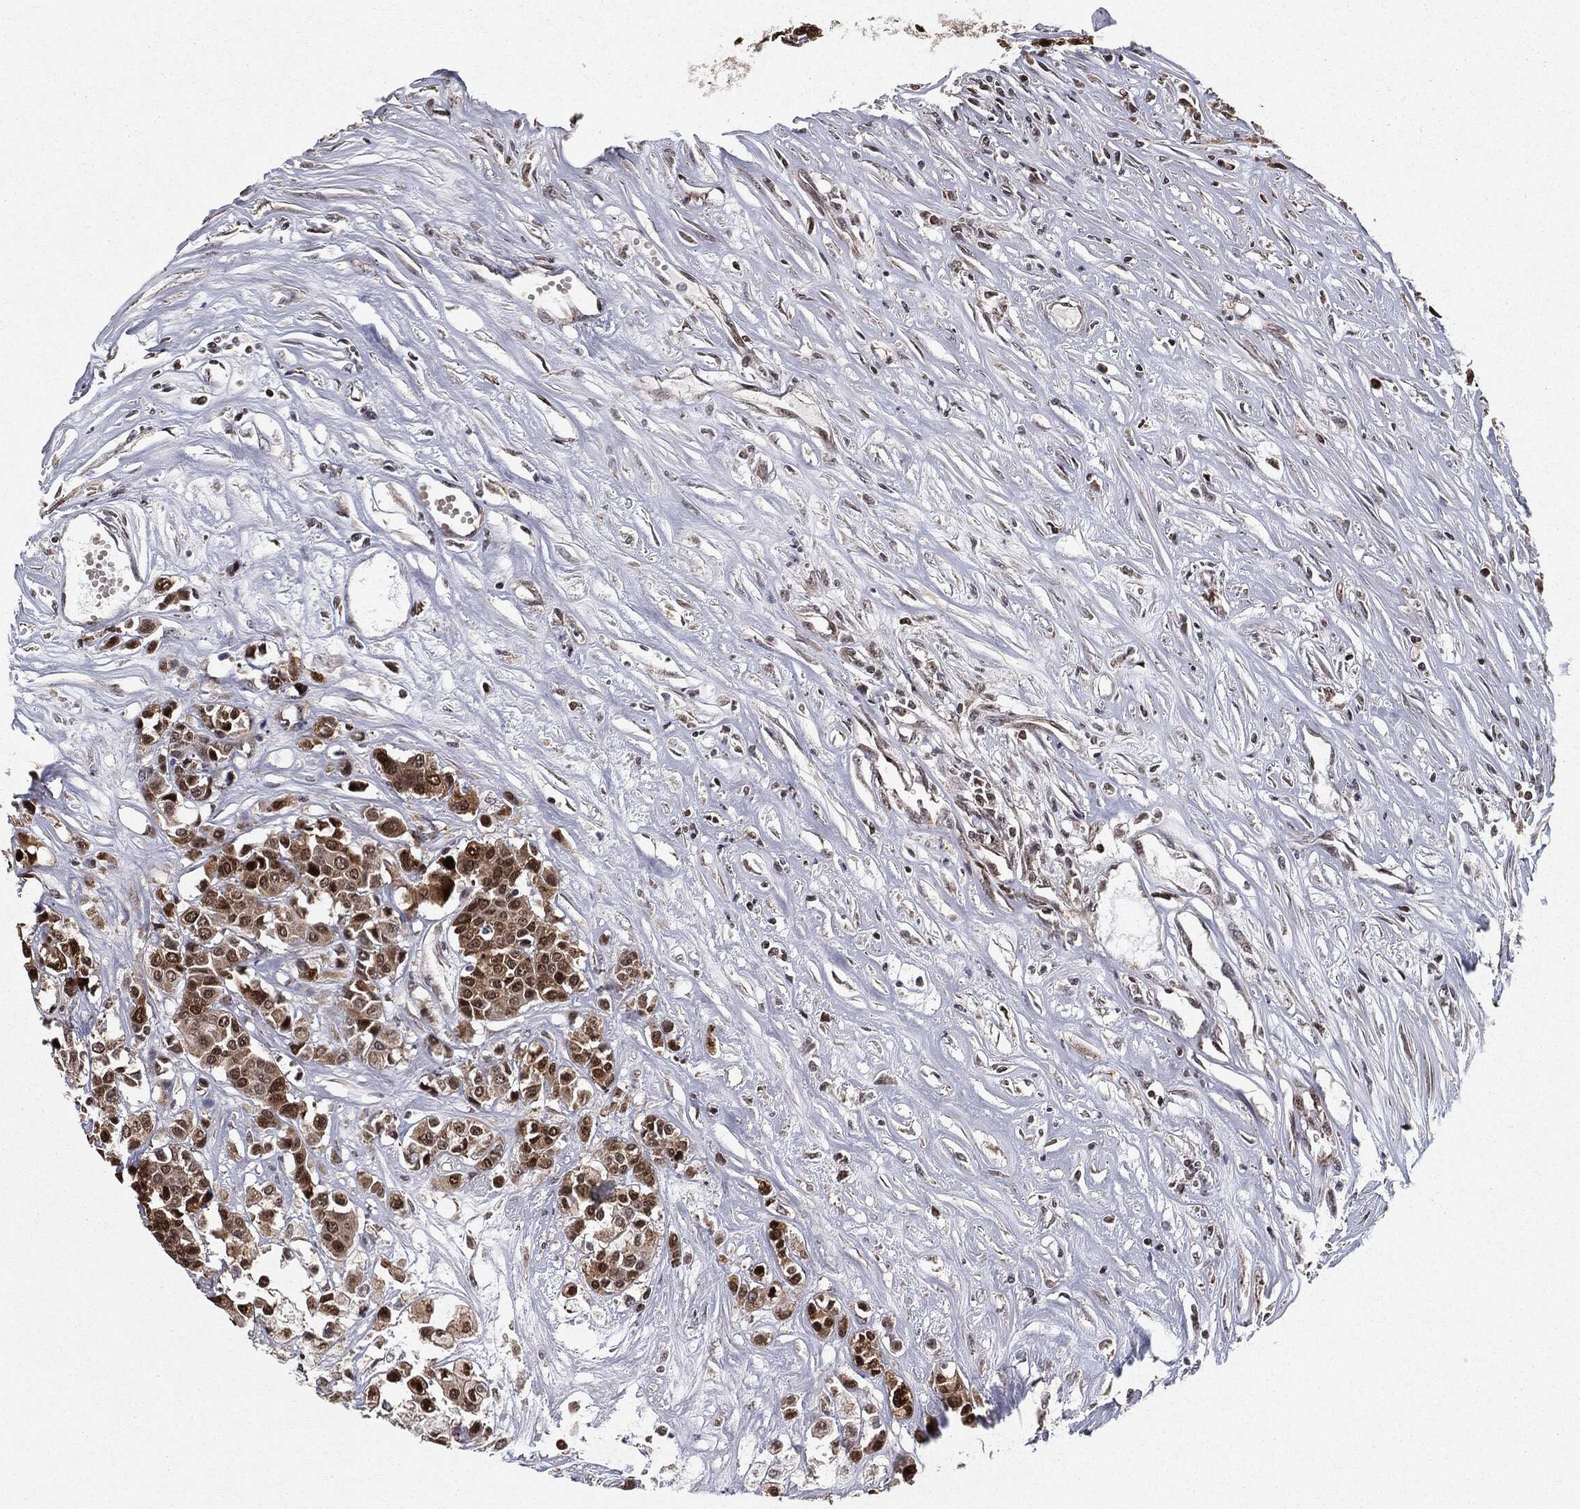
{"staining": {"intensity": "strong", "quantity": "25%-75%", "location": "cytoplasmic/membranous,nuclear"}, "tissue": "carcinoid", "cell_type": "Tumor cells", "image_type": "cancer", "snomed": [{"axis": "morphology", "description": "Carcinoid, malignant, NOS"}, {"axis": "topography", "description": "Colon"}], "caption": "Protein expression analysis of carcinoid displays strong cytoplasmic/membranous and nuclear staining in about 25%-75% of tumor cells.", "gene": "CHCHD2", "patient": {"sex": "male", "age": 81}}